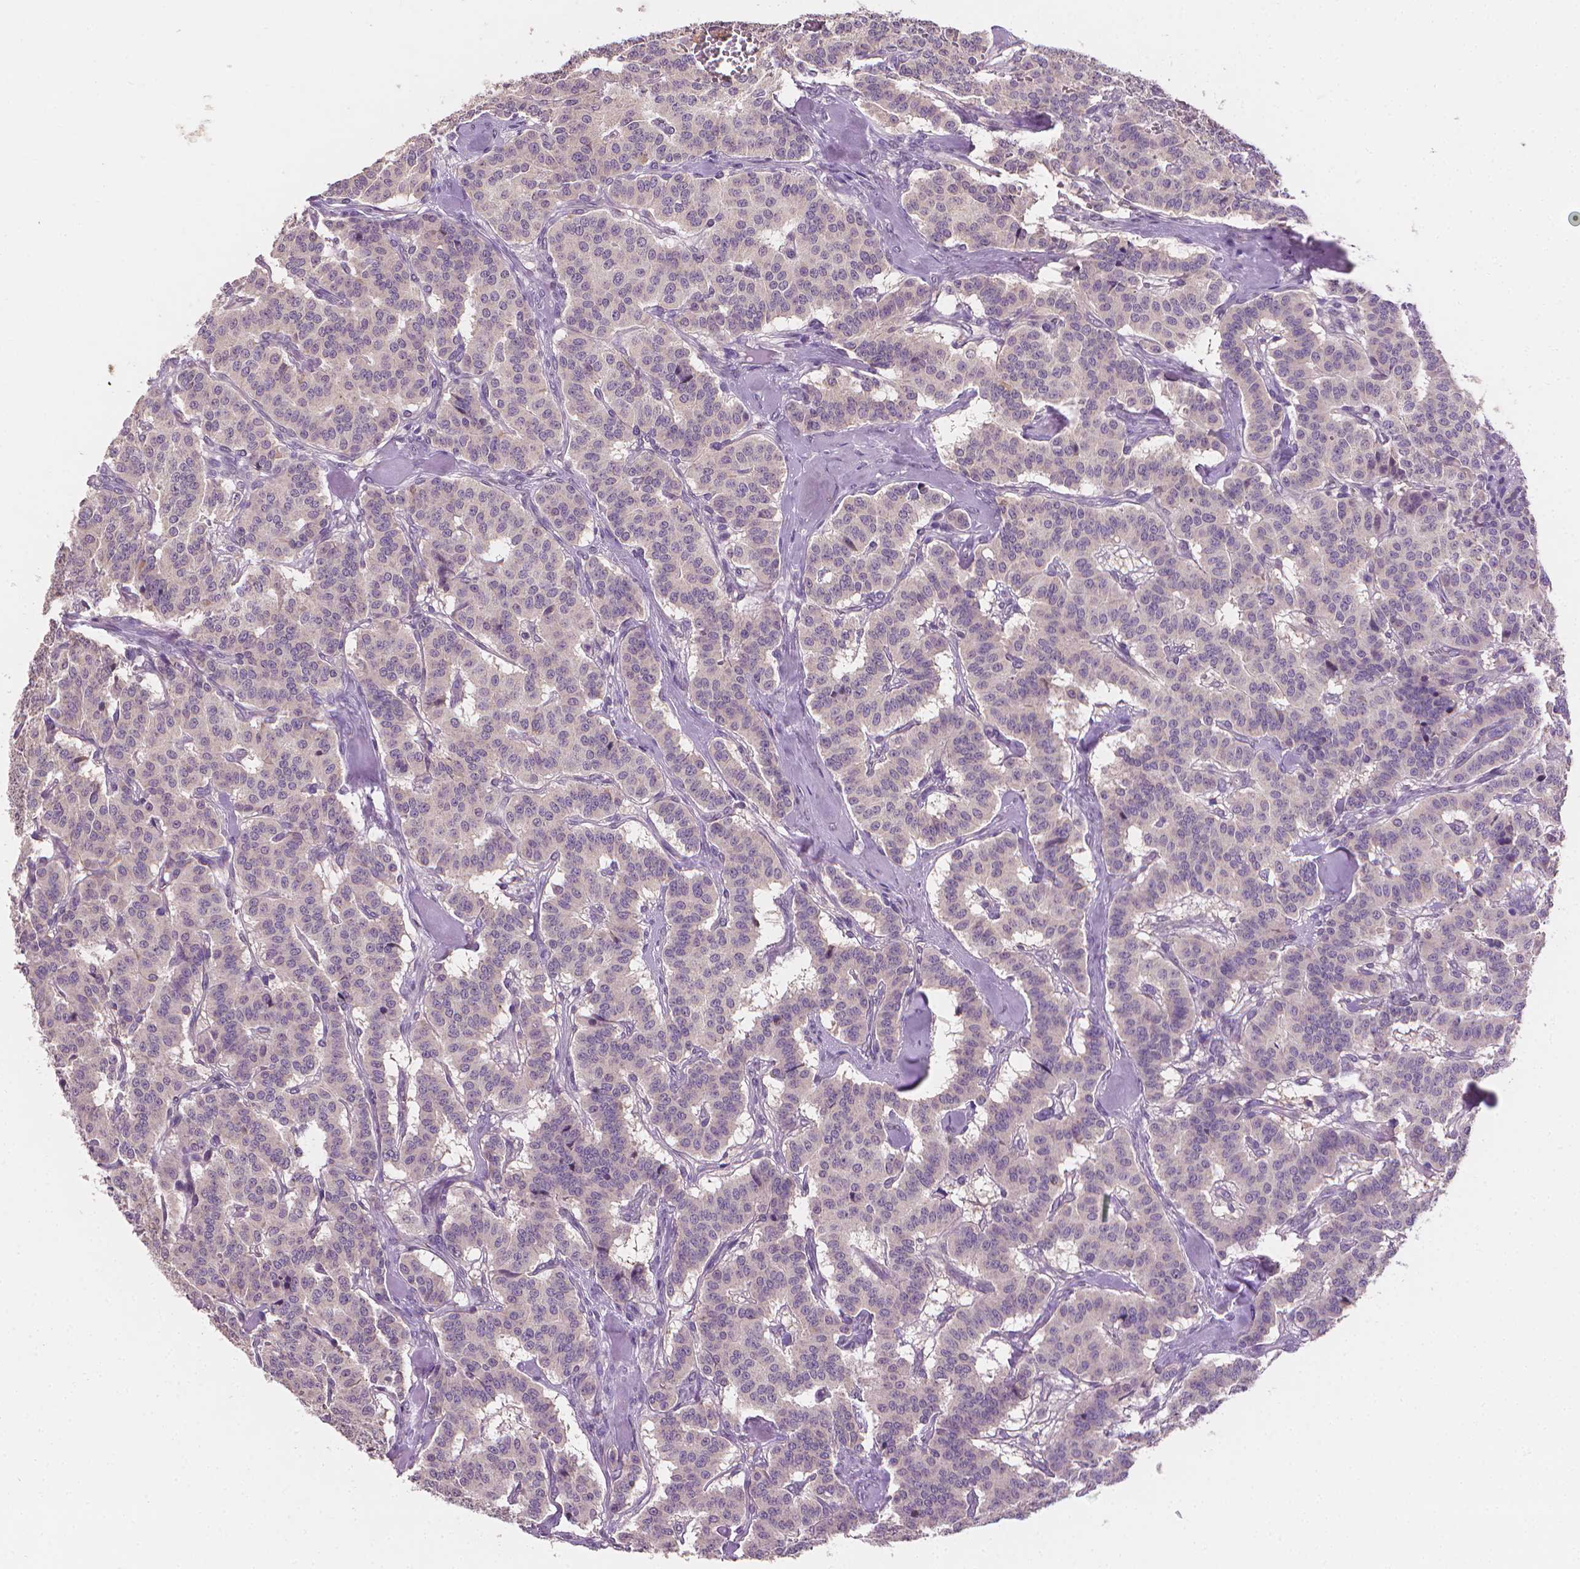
{"staining": {"intensity": "negative", "quantity": "none", "location": "none"}, "tissue": "carcinoid", "cell_type": "Tumor cells", "image_type": "cancer", "snomed": [{"axis": "morphology", "description": "Normal tissue, NOS"}, {"axis": "morphology", "description": "Carcinoid, malignant, NOS"}, {"axis": "topography", "description": "Lung"}], "caption": "This is an immunohistochemistry (IHC) image of carcinoid. There is no staining in tumor cells.", "gene": "FASN", "patient": {"sex": "female", "age": 46}}